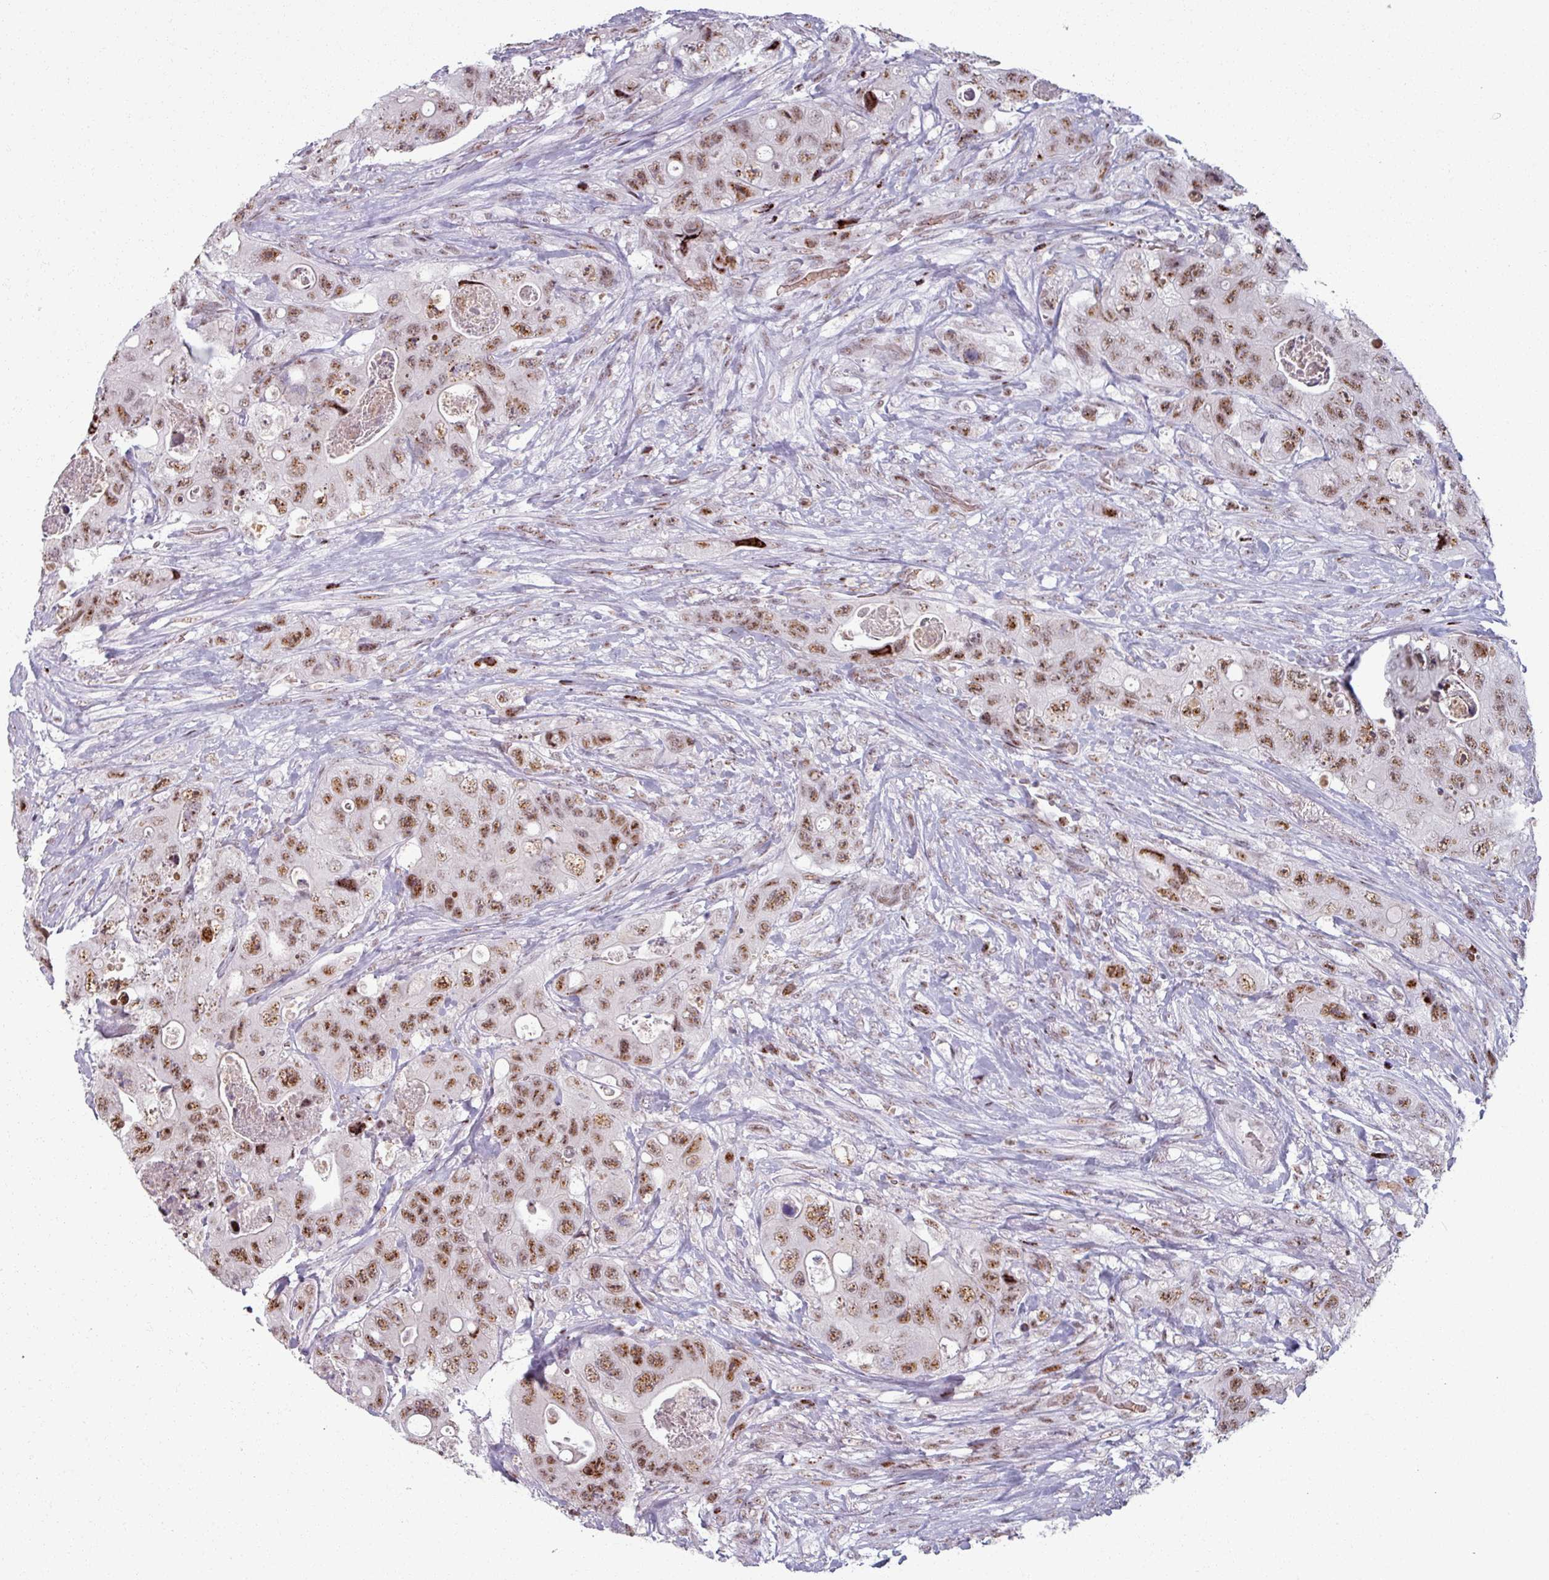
{"staining": {"intensity": "moderate", "quantity": ">75%", "location": "nuclear"}, "tissue": "colorectal cancer", "cell_type": "Tumor cells", "image_type": "cancer", "snomed": [{"axis": "morphology", "description": "Adenocarcinoma, NOS"}, {"axis": "topography", "description": "Colon"}], "caption": "Human colorectal adenocarcinoma stained with a protein marker exhibits moderate staining in tumor cells.", "gene": "NCOR1", "patient": {"sex": "female", "age": 46}}